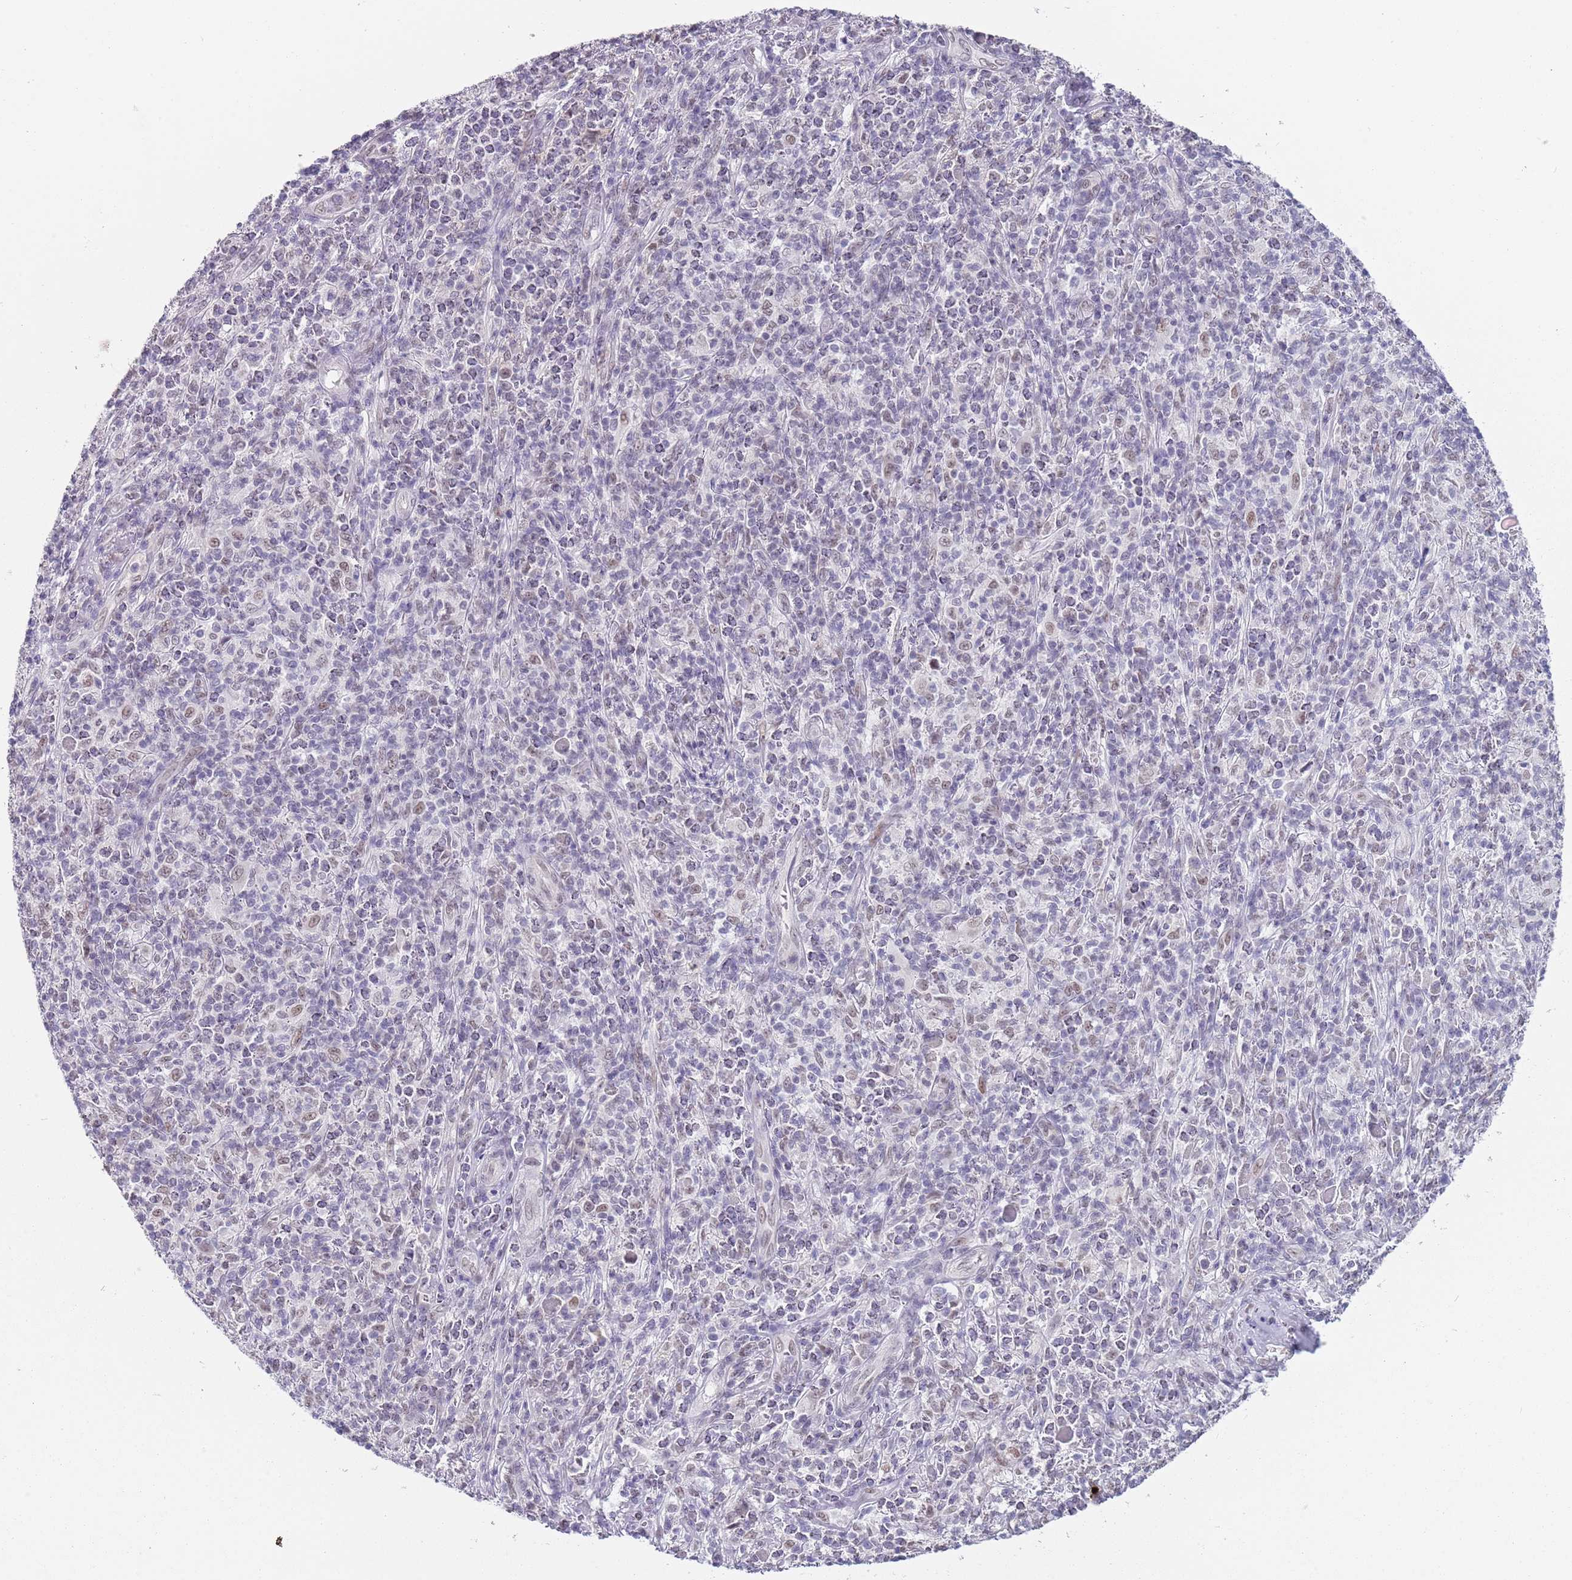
{"staining": {"intensity": "negative", "quantity": "none", "location": "none"}, "tissue": "melanoma", "cell_type": "Tumor cells", "image_type": "cancer", "snomed": [{"axis": "morphology", "description": "Malignant melanoma, NOS"}, {"axis": "topography", "description": "Skin"}], "caption": "IHC of human malignant melanoma reveals no expression in tumor cells.", "gene": "SEPHS2", "patient": {"sex": "male", "age": 66}}